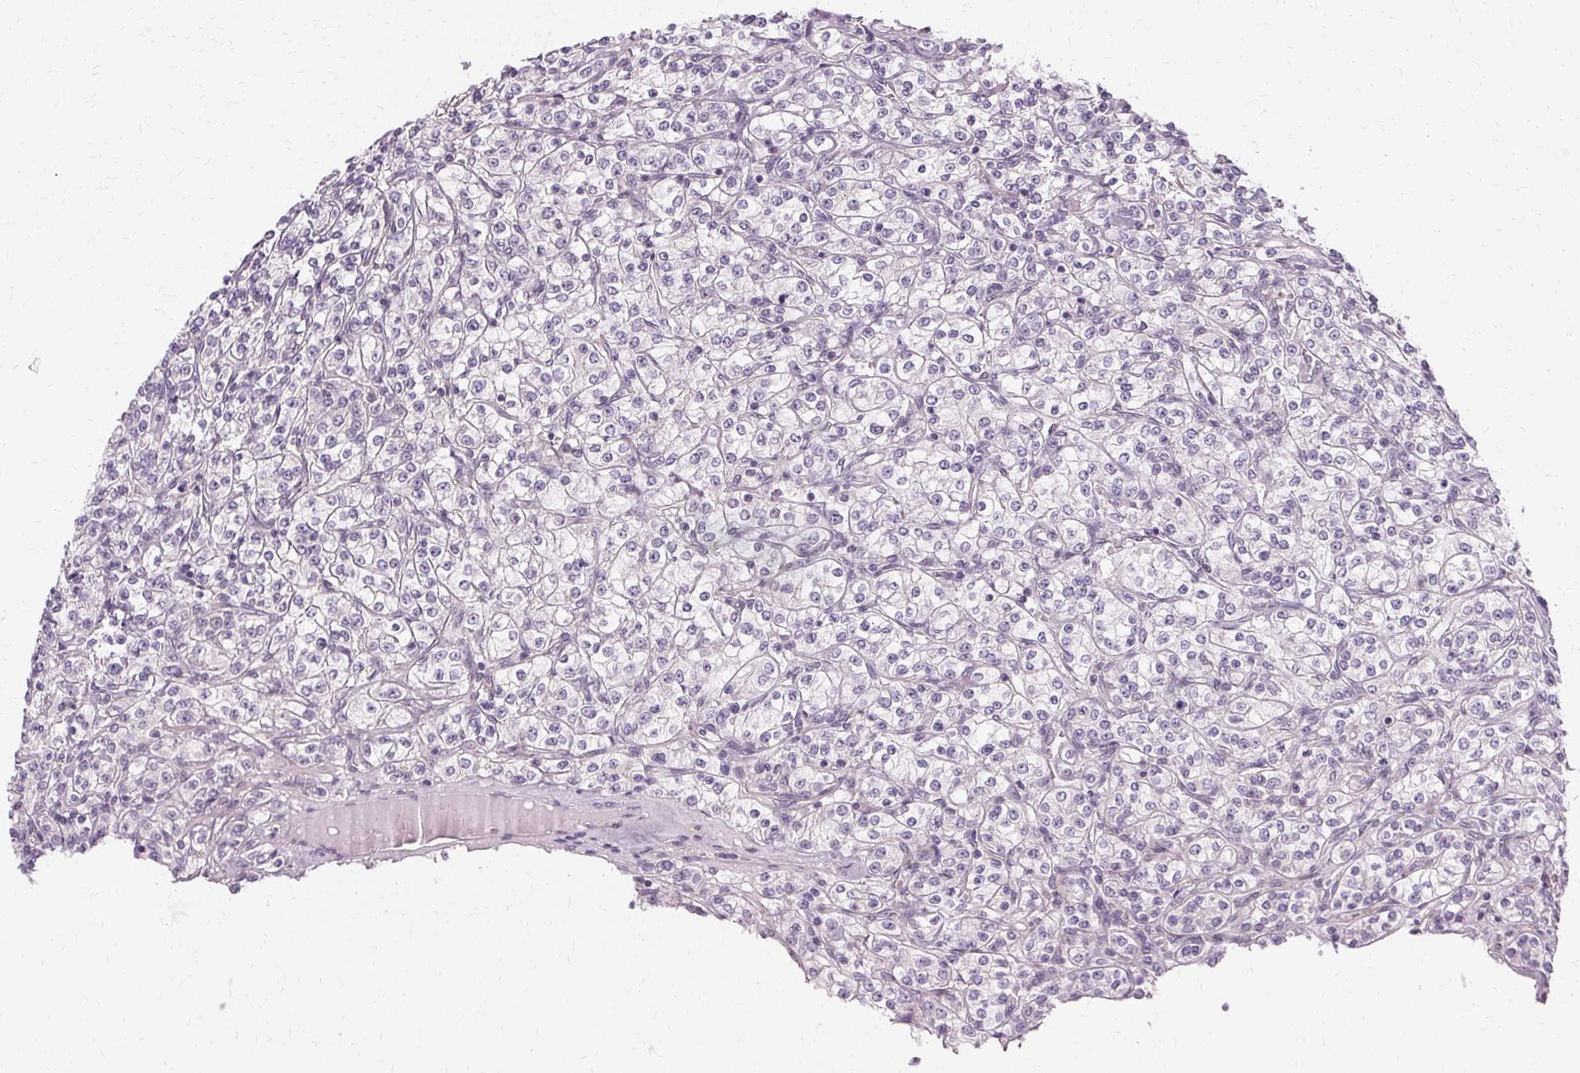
{"staining": {"intensity": "negative", "quantity": "none", "location": "none"}, "tissue": "renal cancer", "cell_type": "Tumor cells", "image_type": "cancer", "snomed": [{"axis": "morphology", "description": "Adenocarcinoma, NOS"}, {"axis": "topography", "description": "Kidney"}], "caption": "High power microscopy photomicrograph of an immunohistochemistry photomicrograph of adenocarcinoma (renal), revealing no significant expression in tumor cells.", "gene": "USP8", "patient": {"sex": "male", "age": 77}}